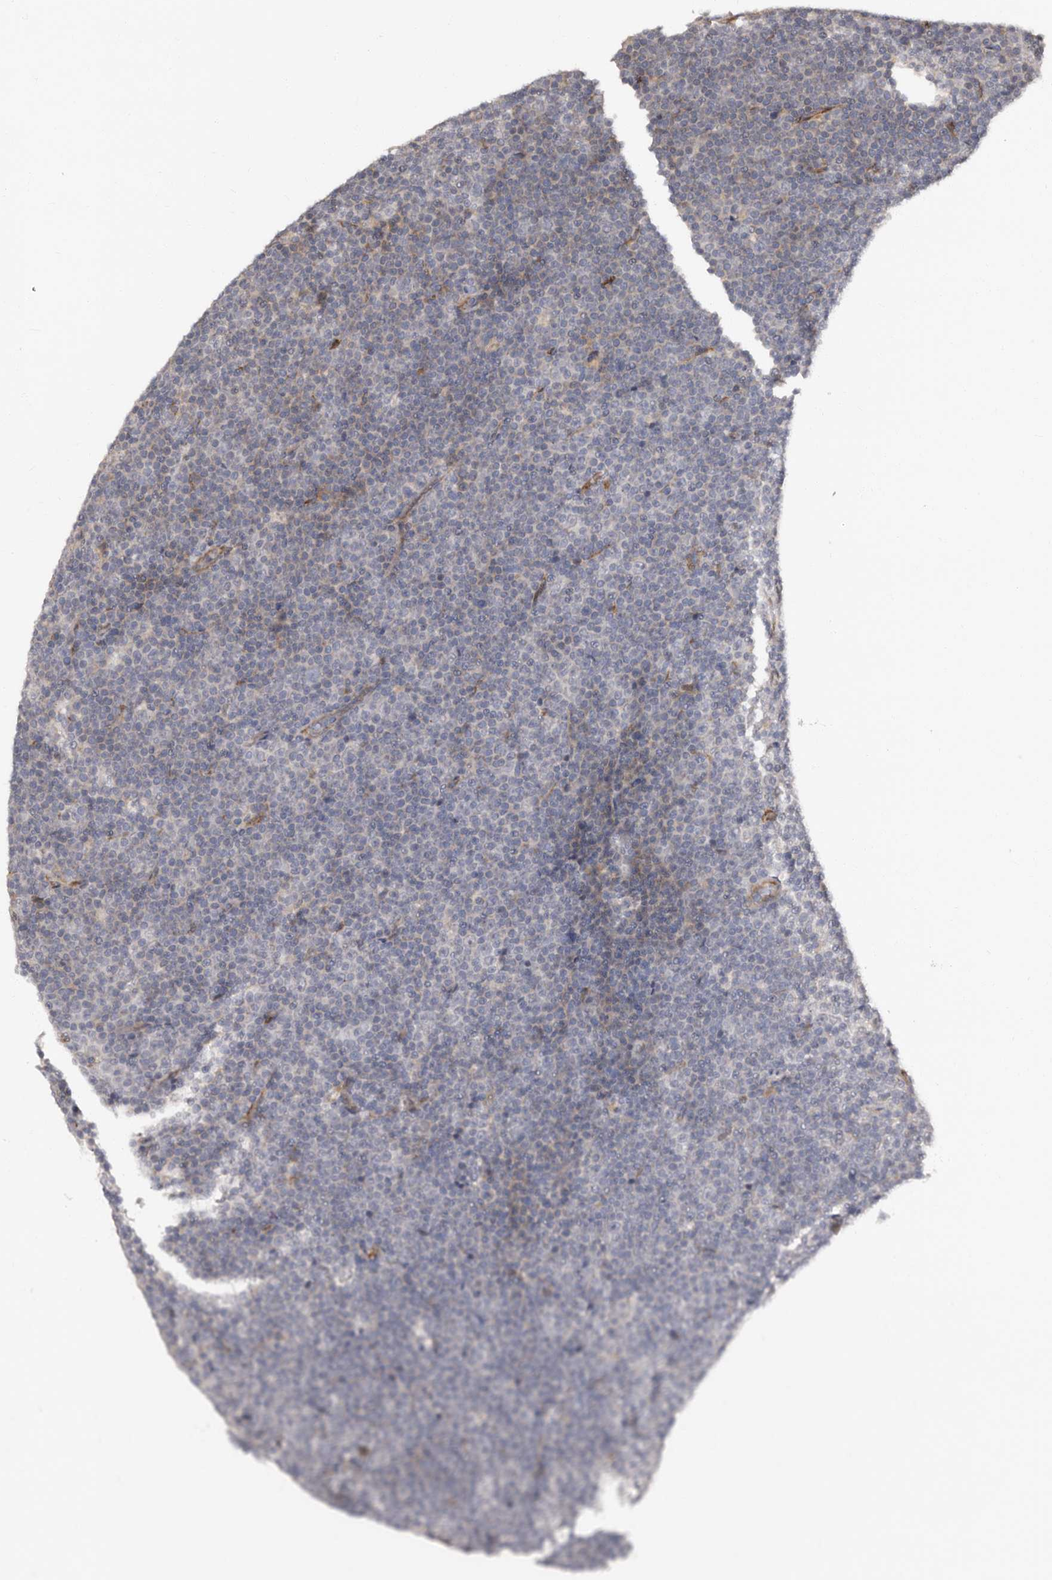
{"staining": {"intensity": "negative", "quantity": "none", "location": "none"}, "tissue": "lymphoma", "cell_type": "Tumor cells", "image_type": "cancer", "snomed": [{"axis": "morphology", "description": "Malignant lymphoma, non-Hodgkin's type, Low grade"}, {"axis": "topography", "description": "Lymph node"}], "caption": "Lymphoma stained for a protein using immunohistochemistry (IHC) displays no positivity tumor cells.", "gene": "TBC1D22B", "patient": {"sex": "female", "age": 67}}